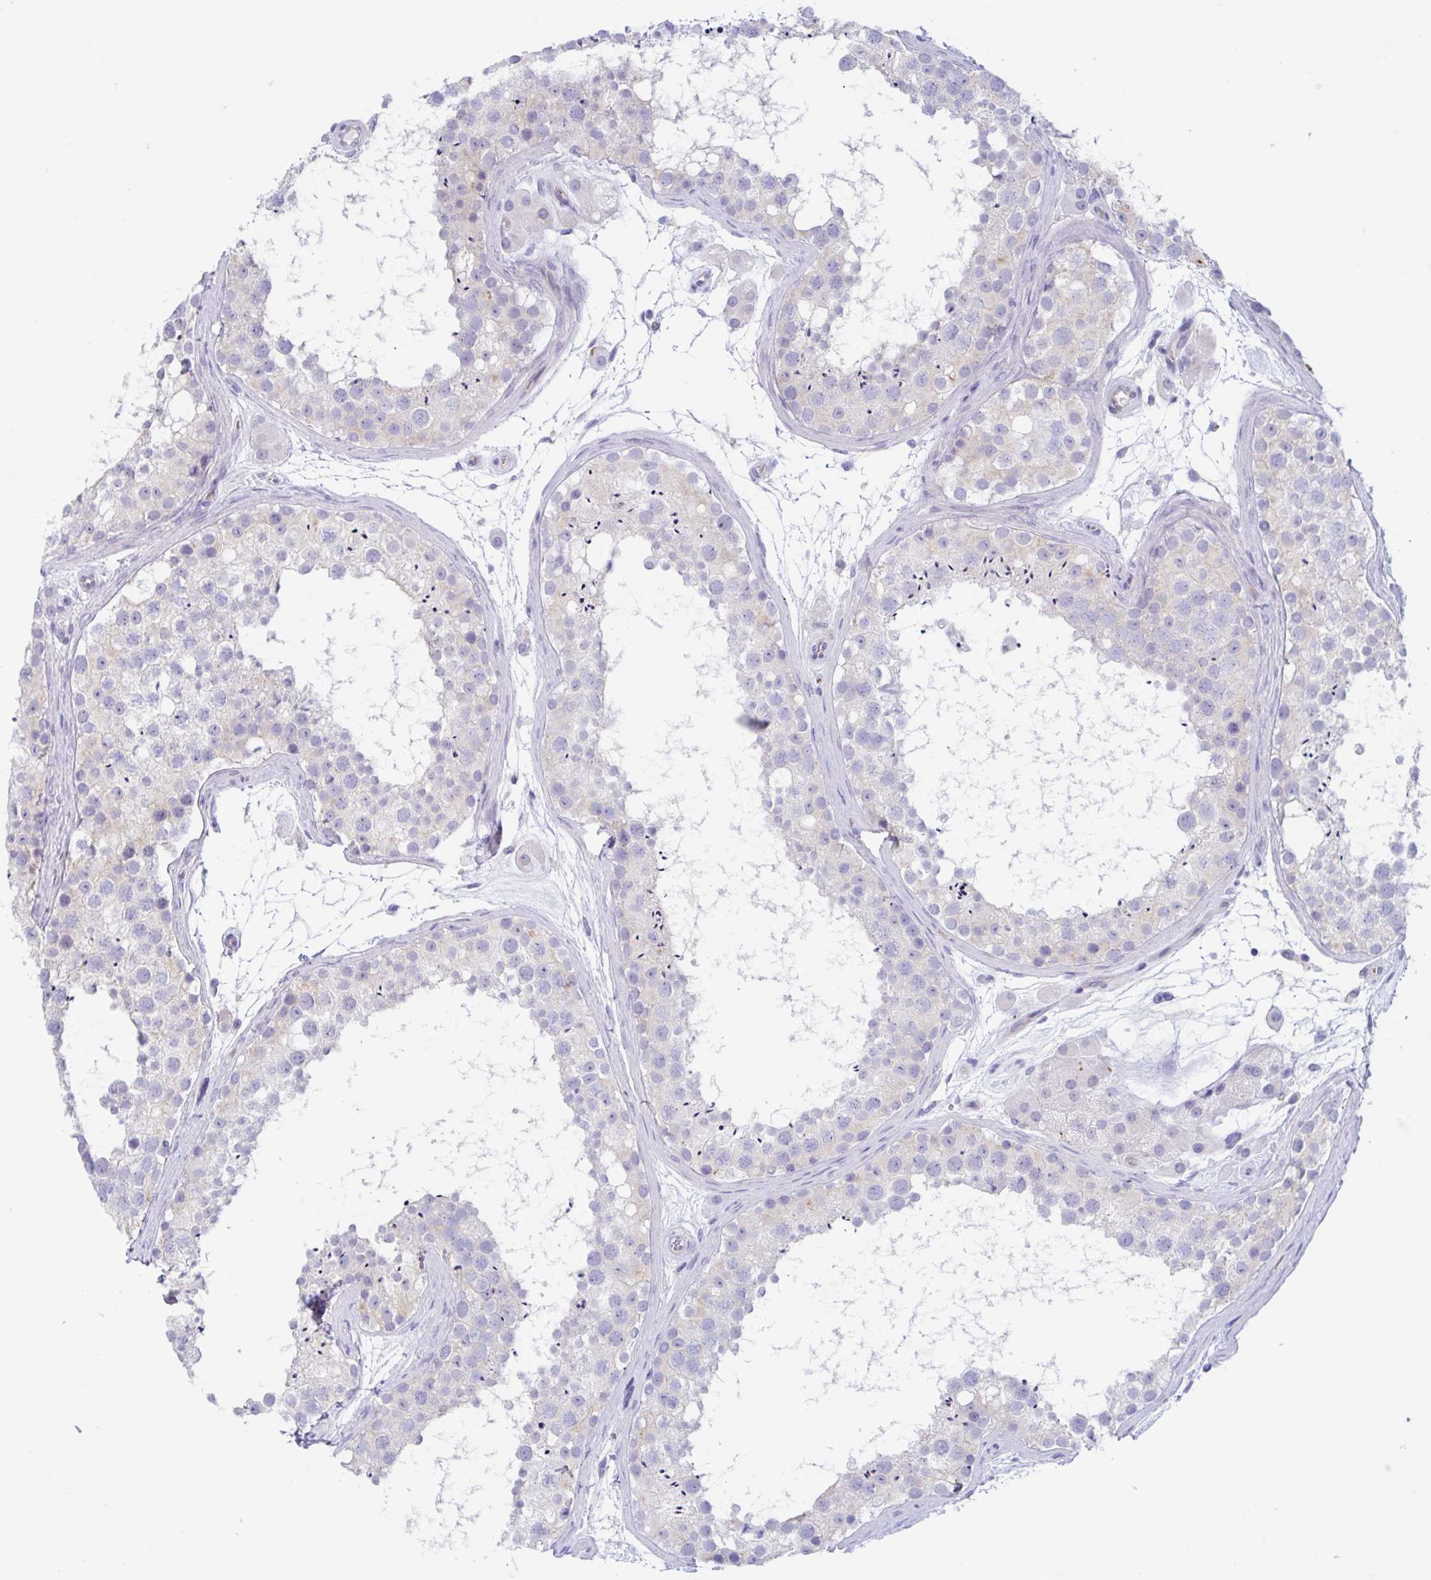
{"staining": {"intensity": "negative", "quantity": "none", "location": "none"}, "tissue": "testis", "cell_type": "Cells in seminiferous ducts", "image_type": "normal", "snomed": [{"axis": "morphology", "description": "Normal tissue, NOS"}, {"axis": "topography", "description": "Testis"}], "caption": "Immunohistochemistry (IHC) of benign testis demonstrates no positivity in cells in seminiferous ducts. Nuclei are stained in blue.", "gene": "OR6N2", "patient": {"sex": "male", "age": 41}}